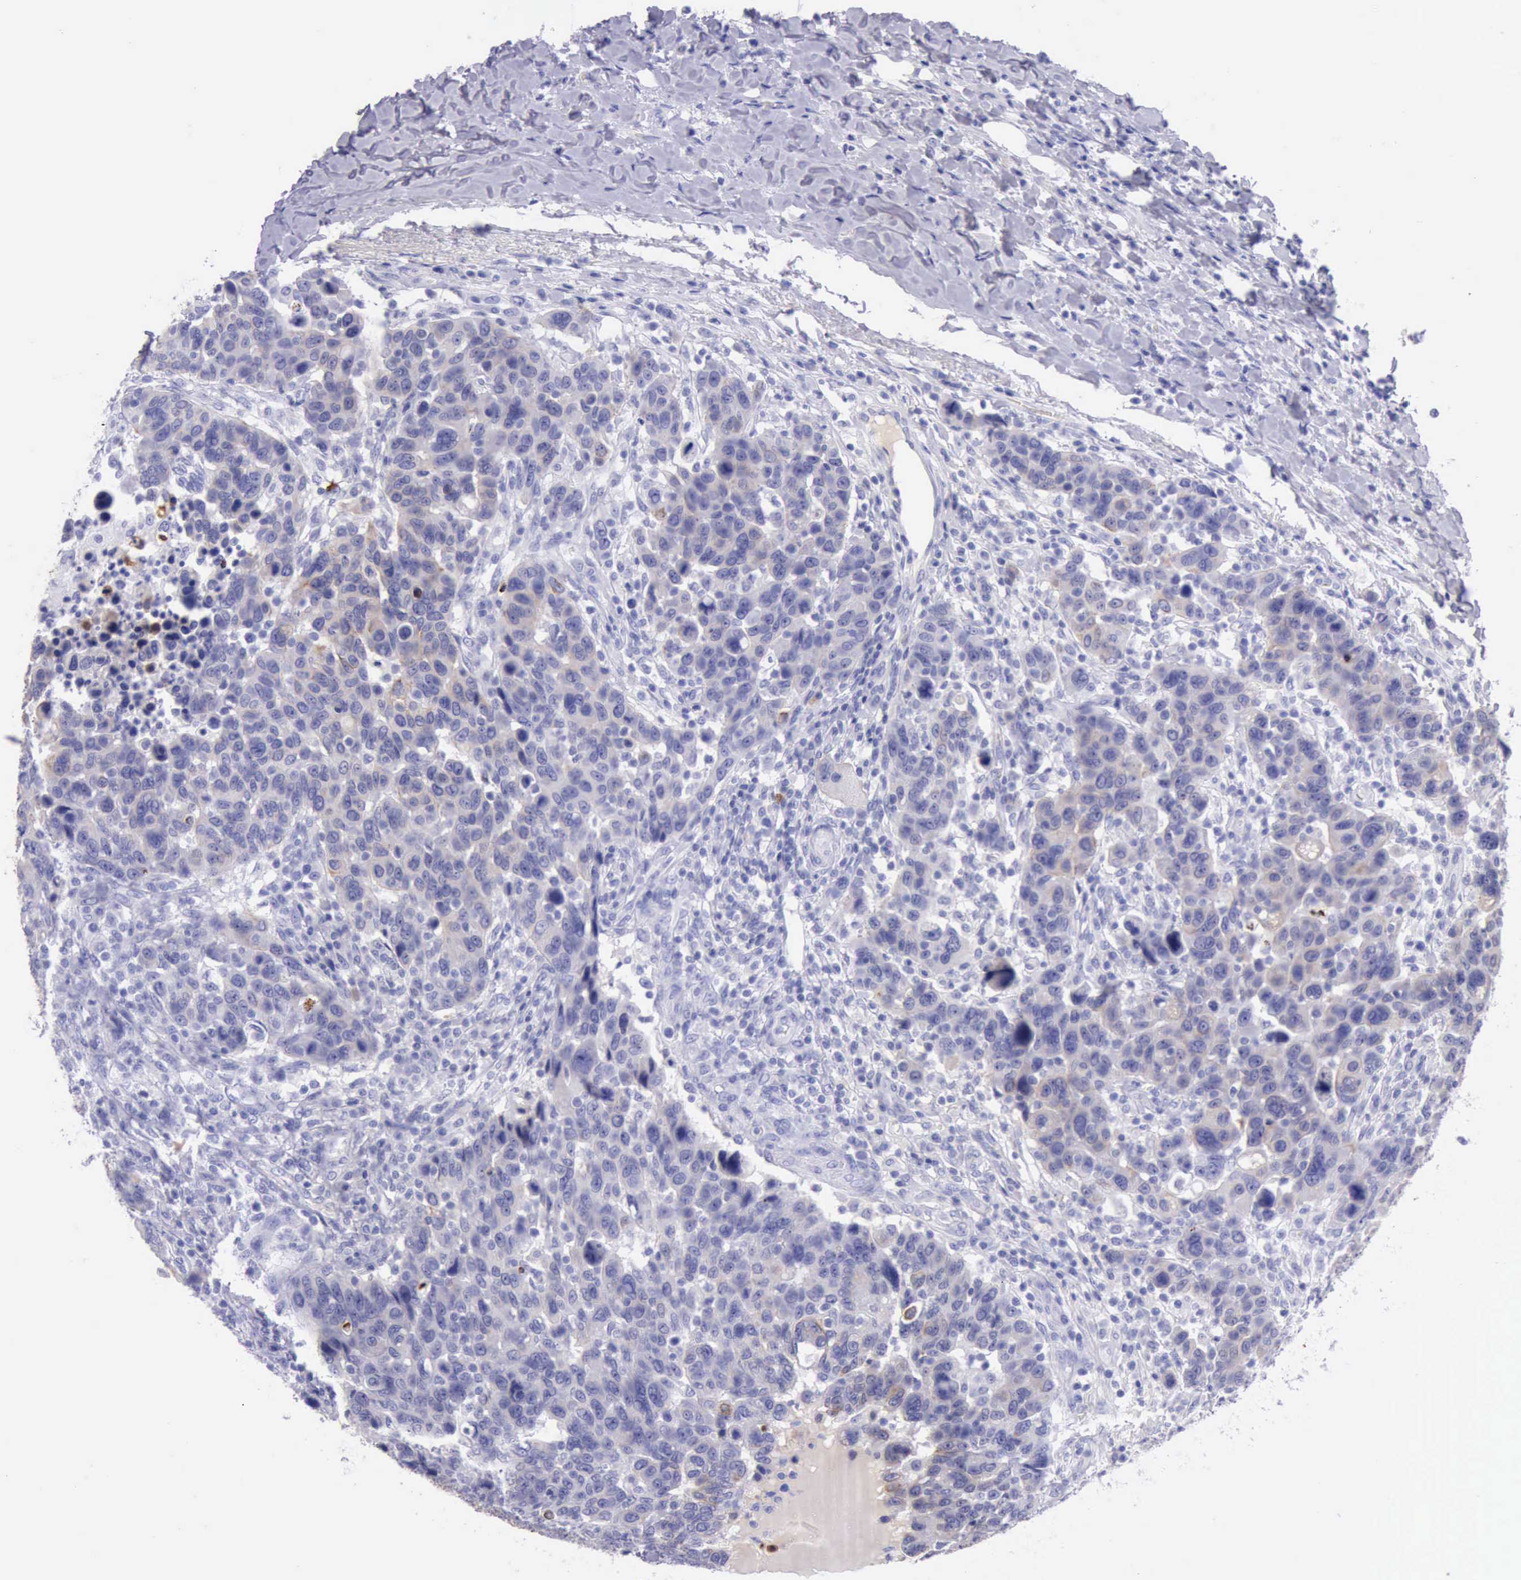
{"staining": {"intensity": "weak", "quantity": "<25%", "location": "cytoplasmic/membranous"}, "tissue": "breast cancer", "cell_type": "Tumor cells", "image_type": "cancer", "snomed": [{"axis": "morphology", "description": "Duct carcinoma"}, {"axis": "topography", "description": "Breast"}], "caption": "Immunohistochemistry of breast cancer (intraductal carcinoma) demonstrates no positivity in tumor cells.", "gene": "KRT8", "patient": {"sex": "female", "age": 37}}